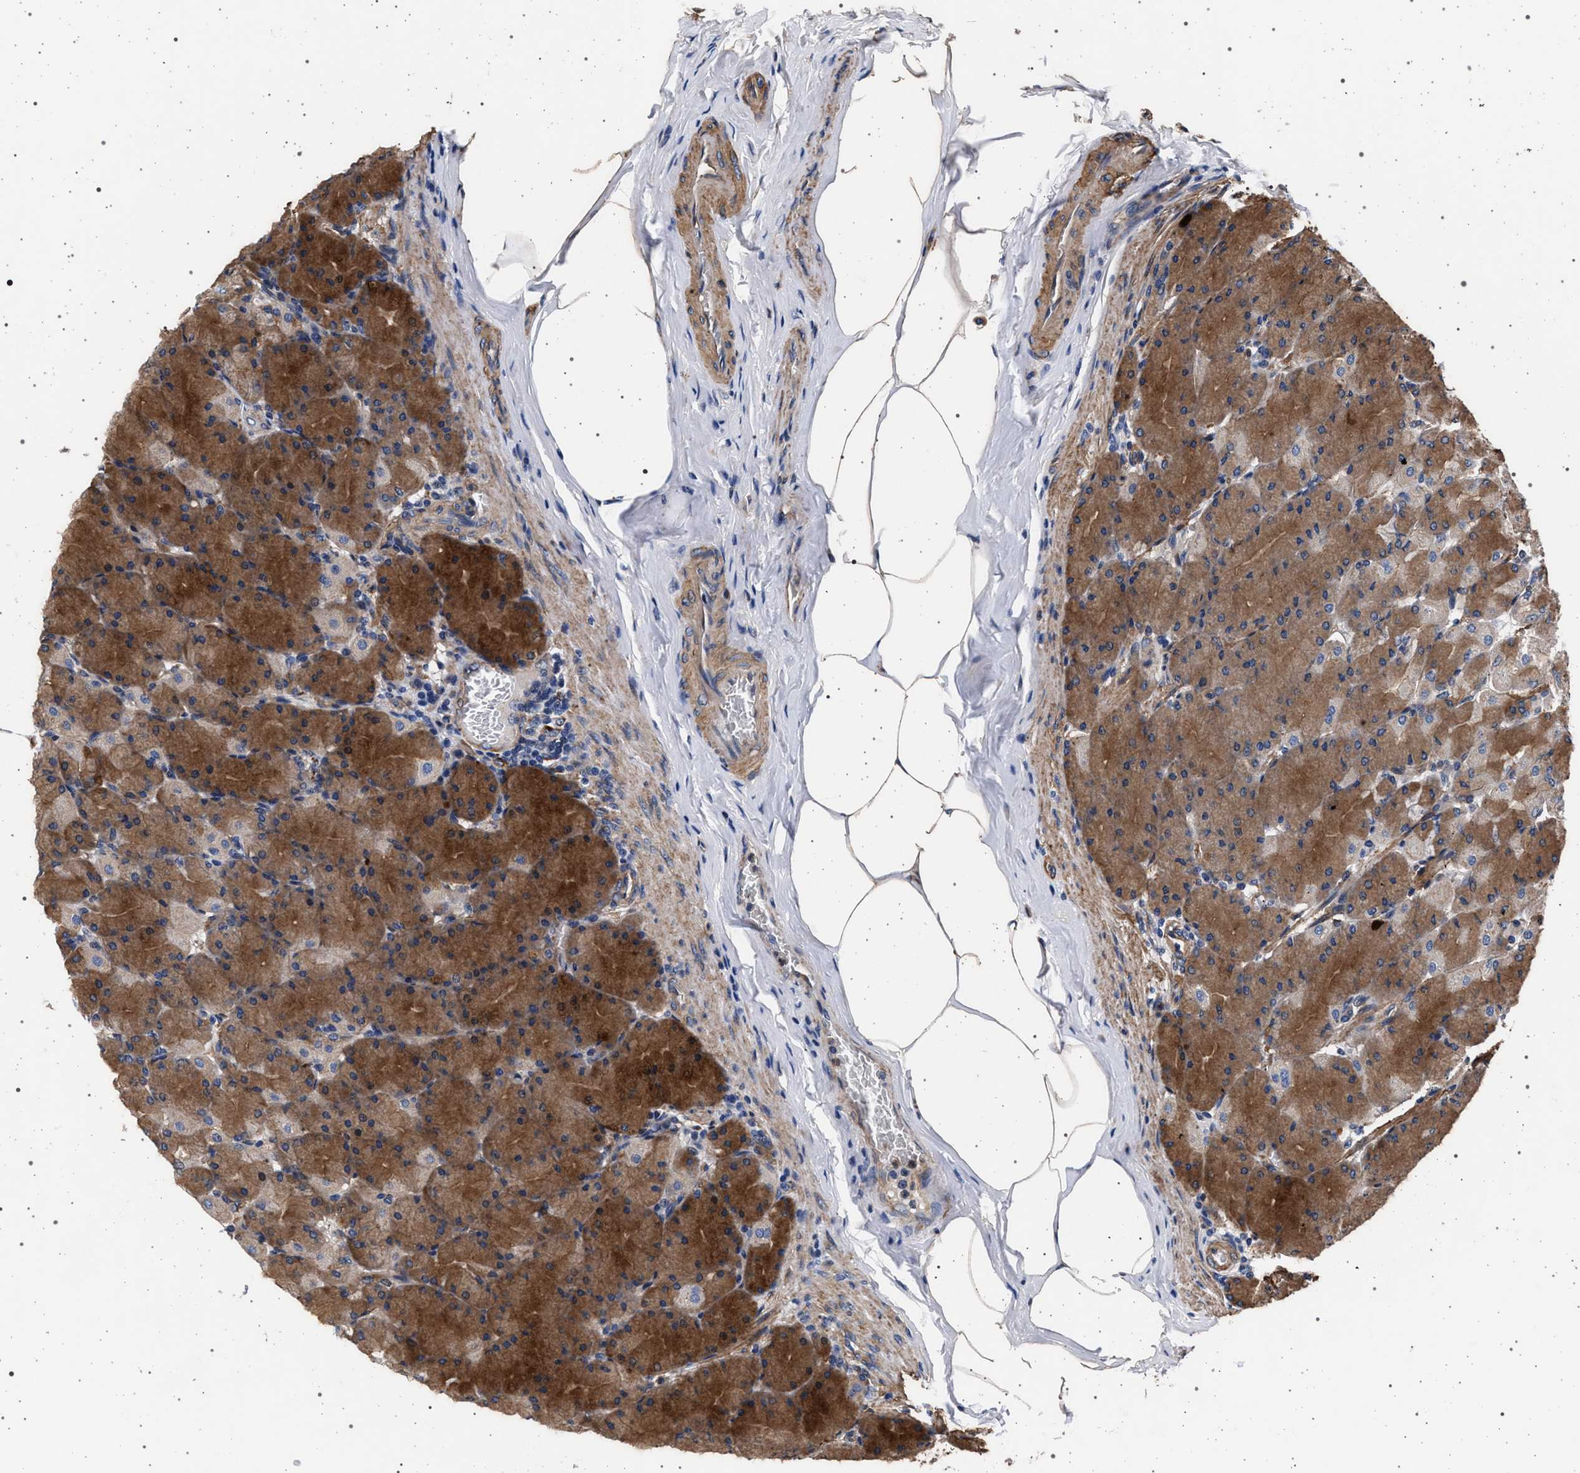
{"staining": {"intensity": "moderate", "quantity": ">75%", "location": "cytoplasmic/membranous,nuclear"}, "tissue": "stomach", "cell_type": "Glandular cells", "image_type": "normal", "snomed": [{"axis": "morphology", "description": "Normal tissue, NOS"}, {"axis": "topography", "description": "Stomach, upper"}], "caption": "Benign stomach displays moderate cytoplasmic/membranous,nuclear positivity in about >75% of glandular cells, visualized by immunohistochemistry.", "gene": "KCNK6", "patient": {"sex": "female", "age": 56}}